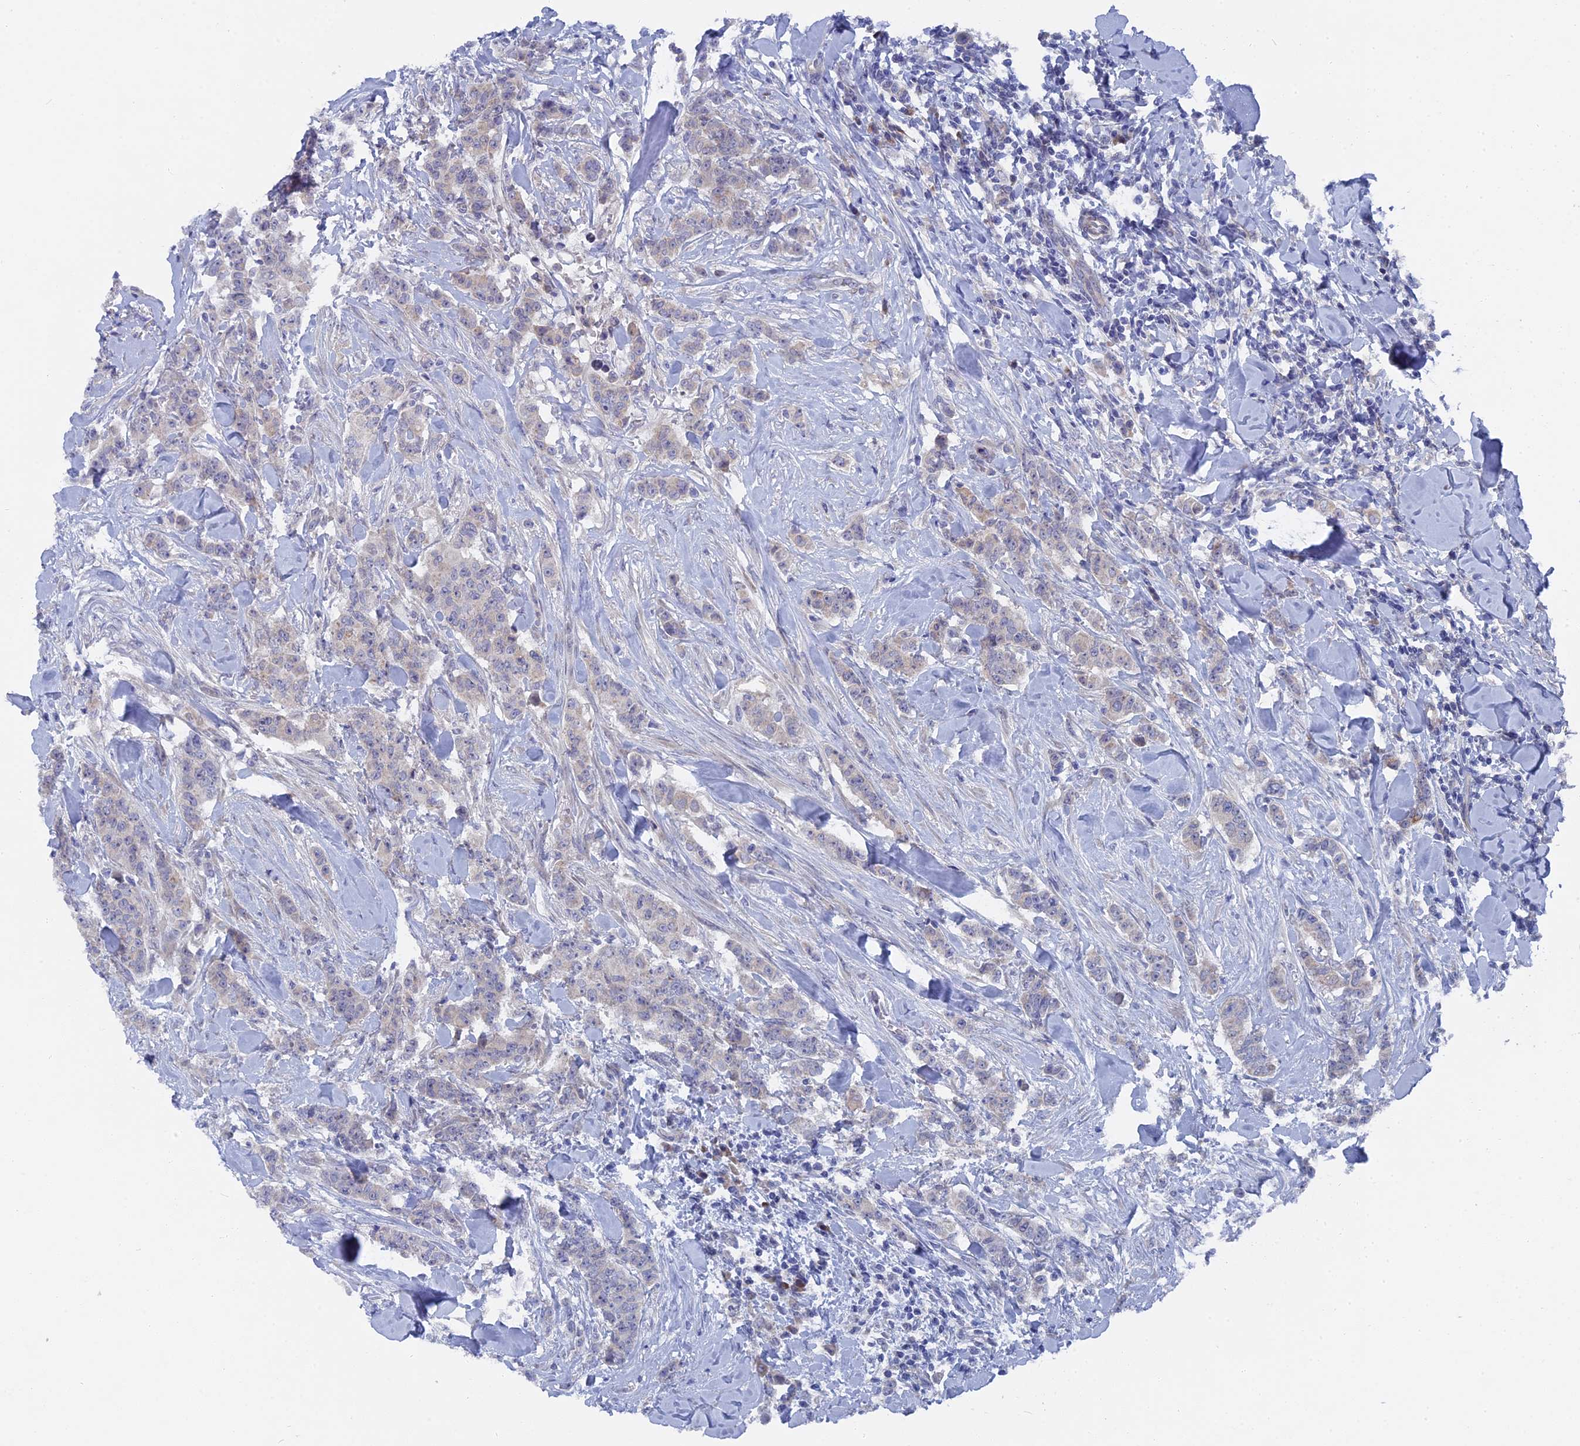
{"staining": {"intensity": "negative", "quantity": "none", "location": "none"}, "tissue": "breast cancer", "cell_type": "Tumor cells", "image_type": "cancer", "snomed": [{"axis": "morphology", "description": "Duct carcinoma"}, {"axis": "topography", "description": "Breast"}], "caption": "A high-resolution histopathology image shows immunohistochemistry staining of breast cancer, which shows no significant expression in tumor cells.", "gene": "TMEM161A", "patient": {"sex": "female", "age": 40}}